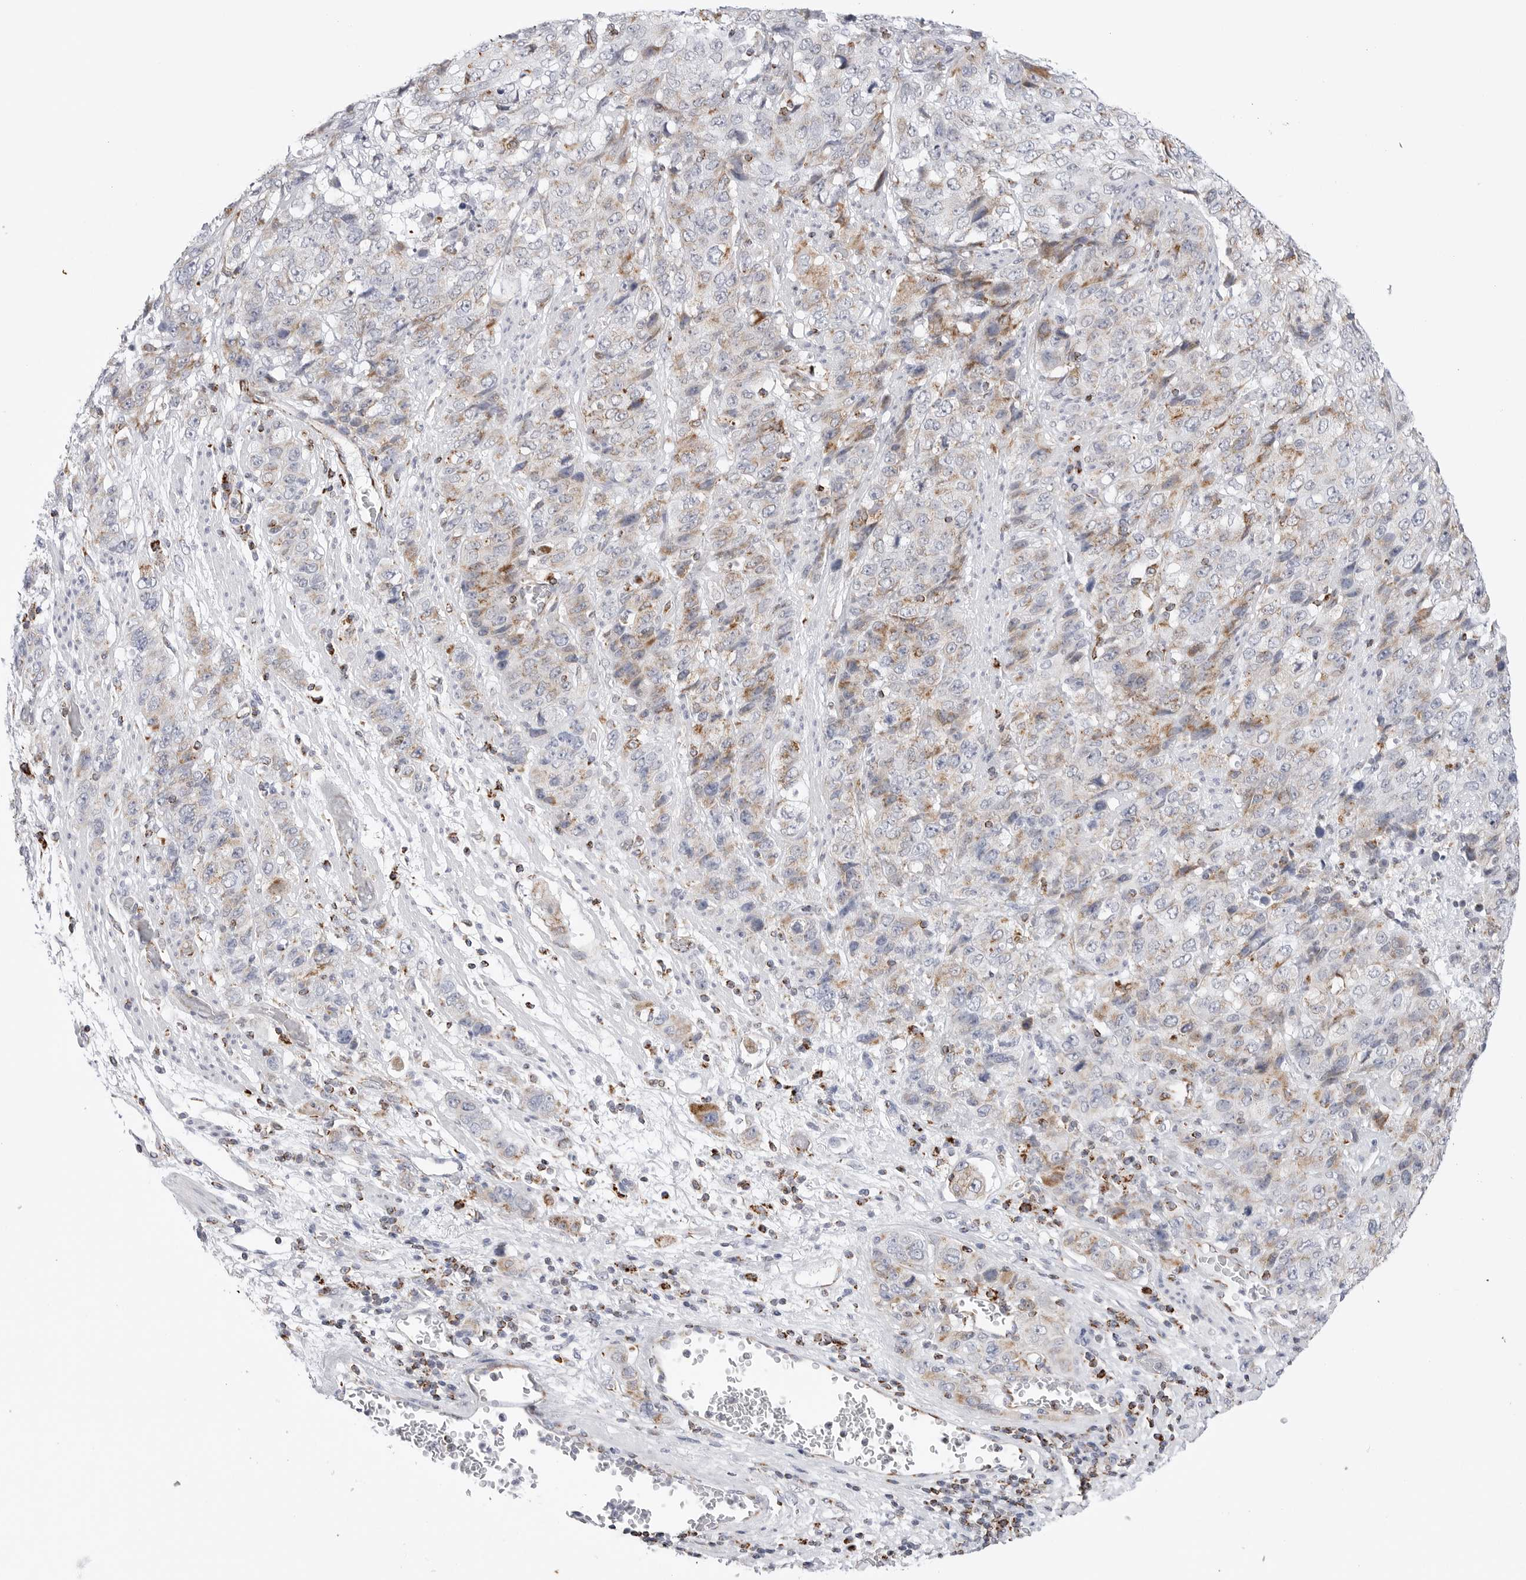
{"staining": {"intensity": "weak", "quantity": "<25%", "location": "cytoplasmic/membranous"}, "tissue": "stomach cancer", "cell_type": "Tumor cells", "image_type": "cancer", "snomed": [{"axis": "morphology", "description": "Adenocarcinoma, NOS"}, {"axis": "topography", "description": "Stomach"}], "caption": "Stomach cancer was stained to show a protein in brown. There is no significant positivity in tumor cells.", "gene": "ATP5IF1", "patient": {"sex": "male", "age": 48}}